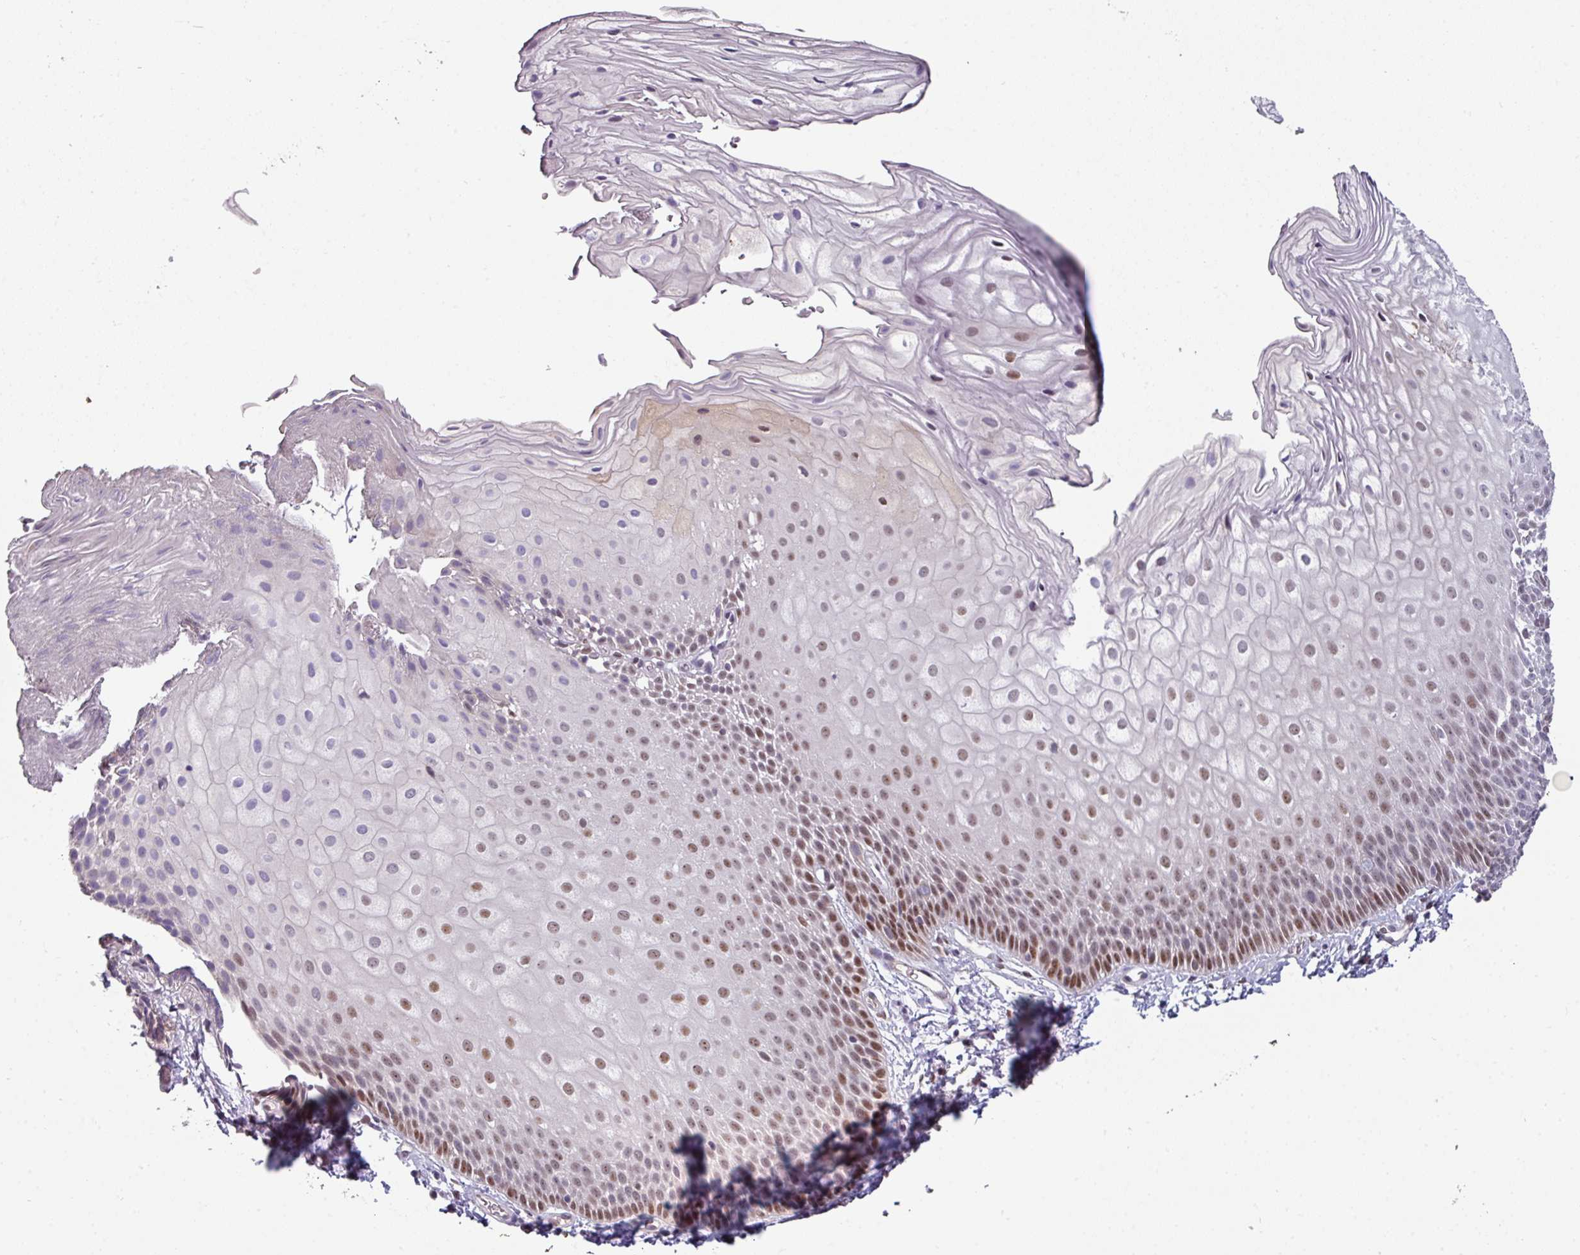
{"staining": {"intensity": "moderate", "quantity": "25%-75%", "location": "nuclear"}, "tissue": "skin", "cell_type": "Epidermal cells", "image_type": "normal", "snomed": [{"axis": "morphology", "description": "Normal tissue, NOS"}, {"axis": "topography", "description": "Anal"}], "caption": "Benign skin exhibits moderate nuclear expression in about 25%-75% of epidermal cells (DAB (3,3'-diaminobenzidine) = brown stain, brightfield microscopy at high magnification)..", "gene": "SWSAP1", "patient": {"sex": "female", "age": 40}}